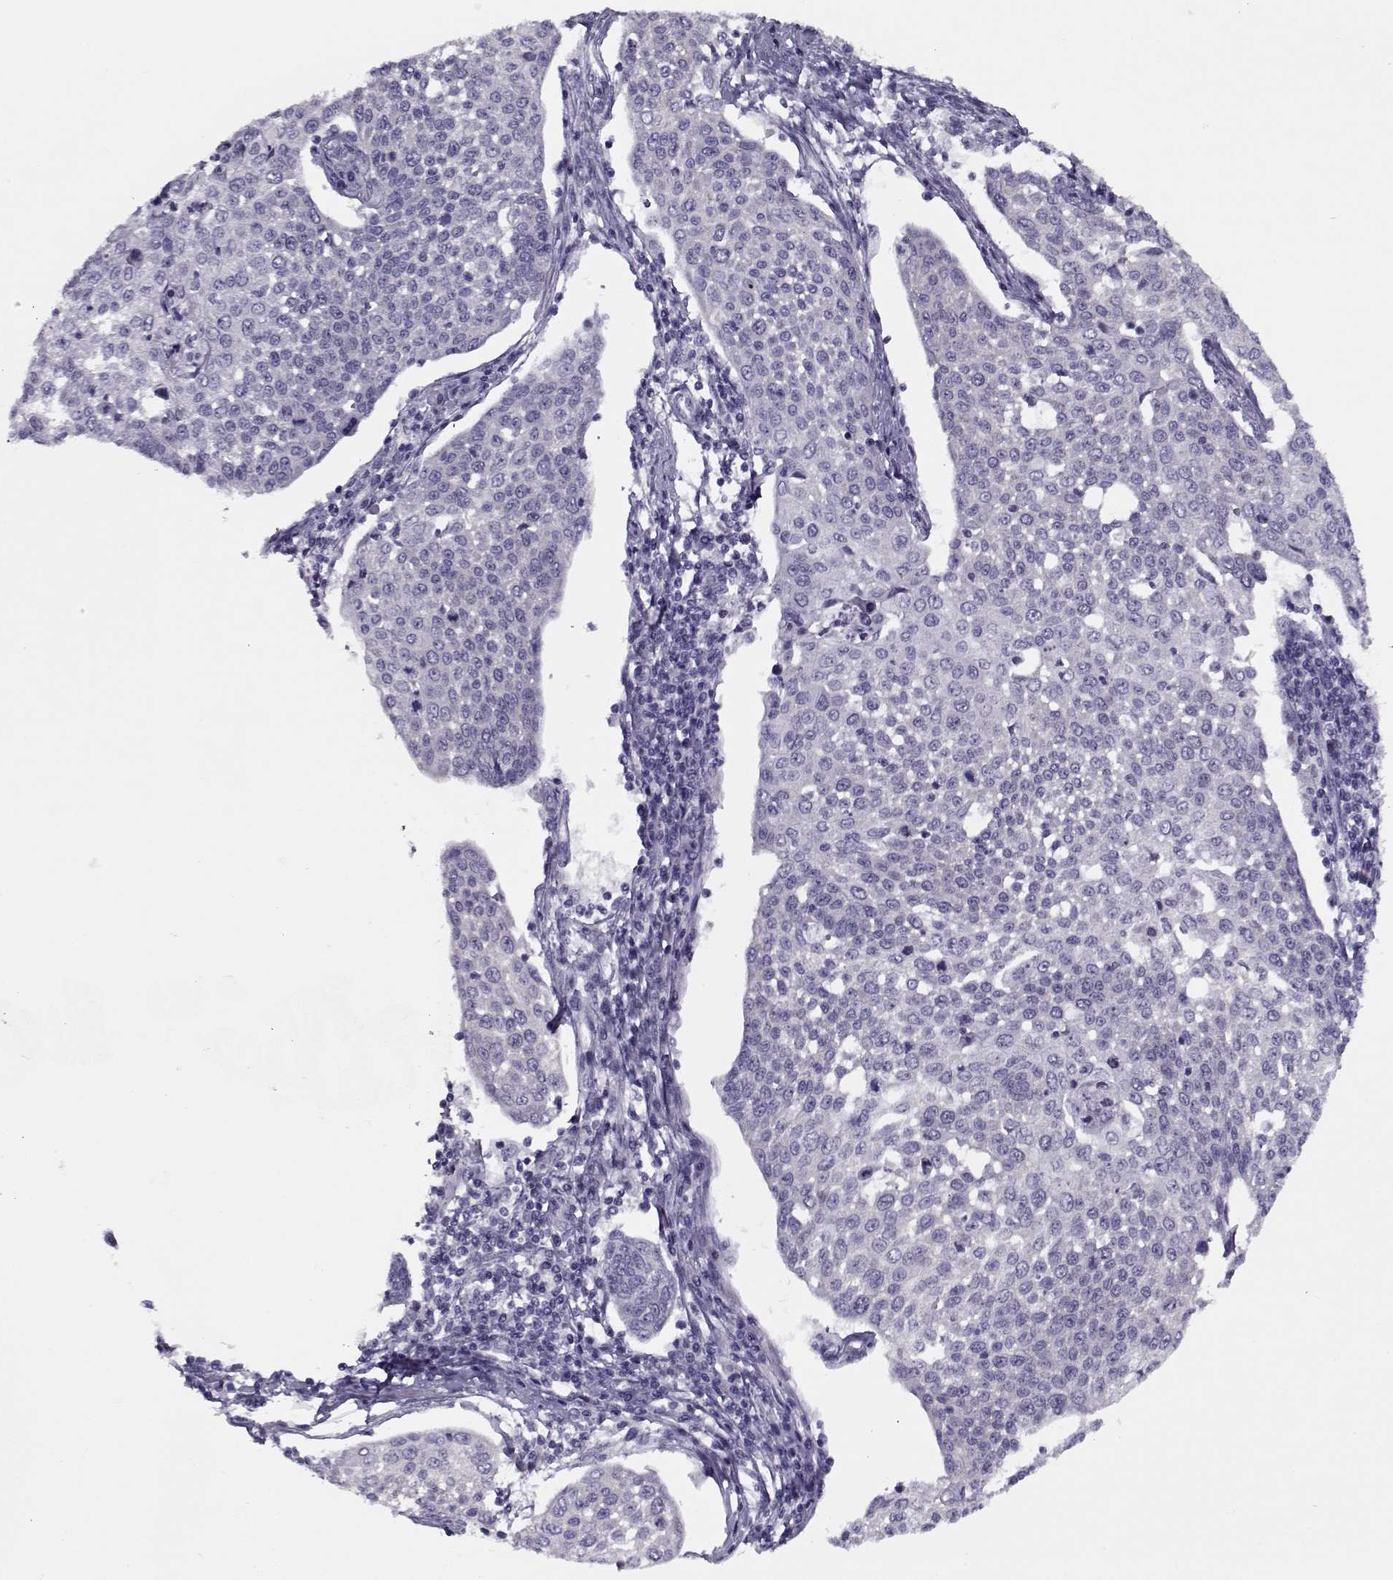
{"staining": {"intensity": "negative", "quantity": "none", "location": "none"}, "tissue": "cervical cancer", "cell_type": "Tumor cells", "image_type": "cancer", "snomed": [{"axis": "morphology", "description": "Squamous cell carcinoma, NOS"}, {"axis": "topography", "description": "Cervix"}], "caption": "Tumor cells show no significant protein positivity in cervical cancer. (Stains: DAB IHC with hematoxylin counter stain, Microscopy: brightfield microscopy at high magnification).", "gene": "PP2D1", "patient": {"sex": "female", "age": 34}}